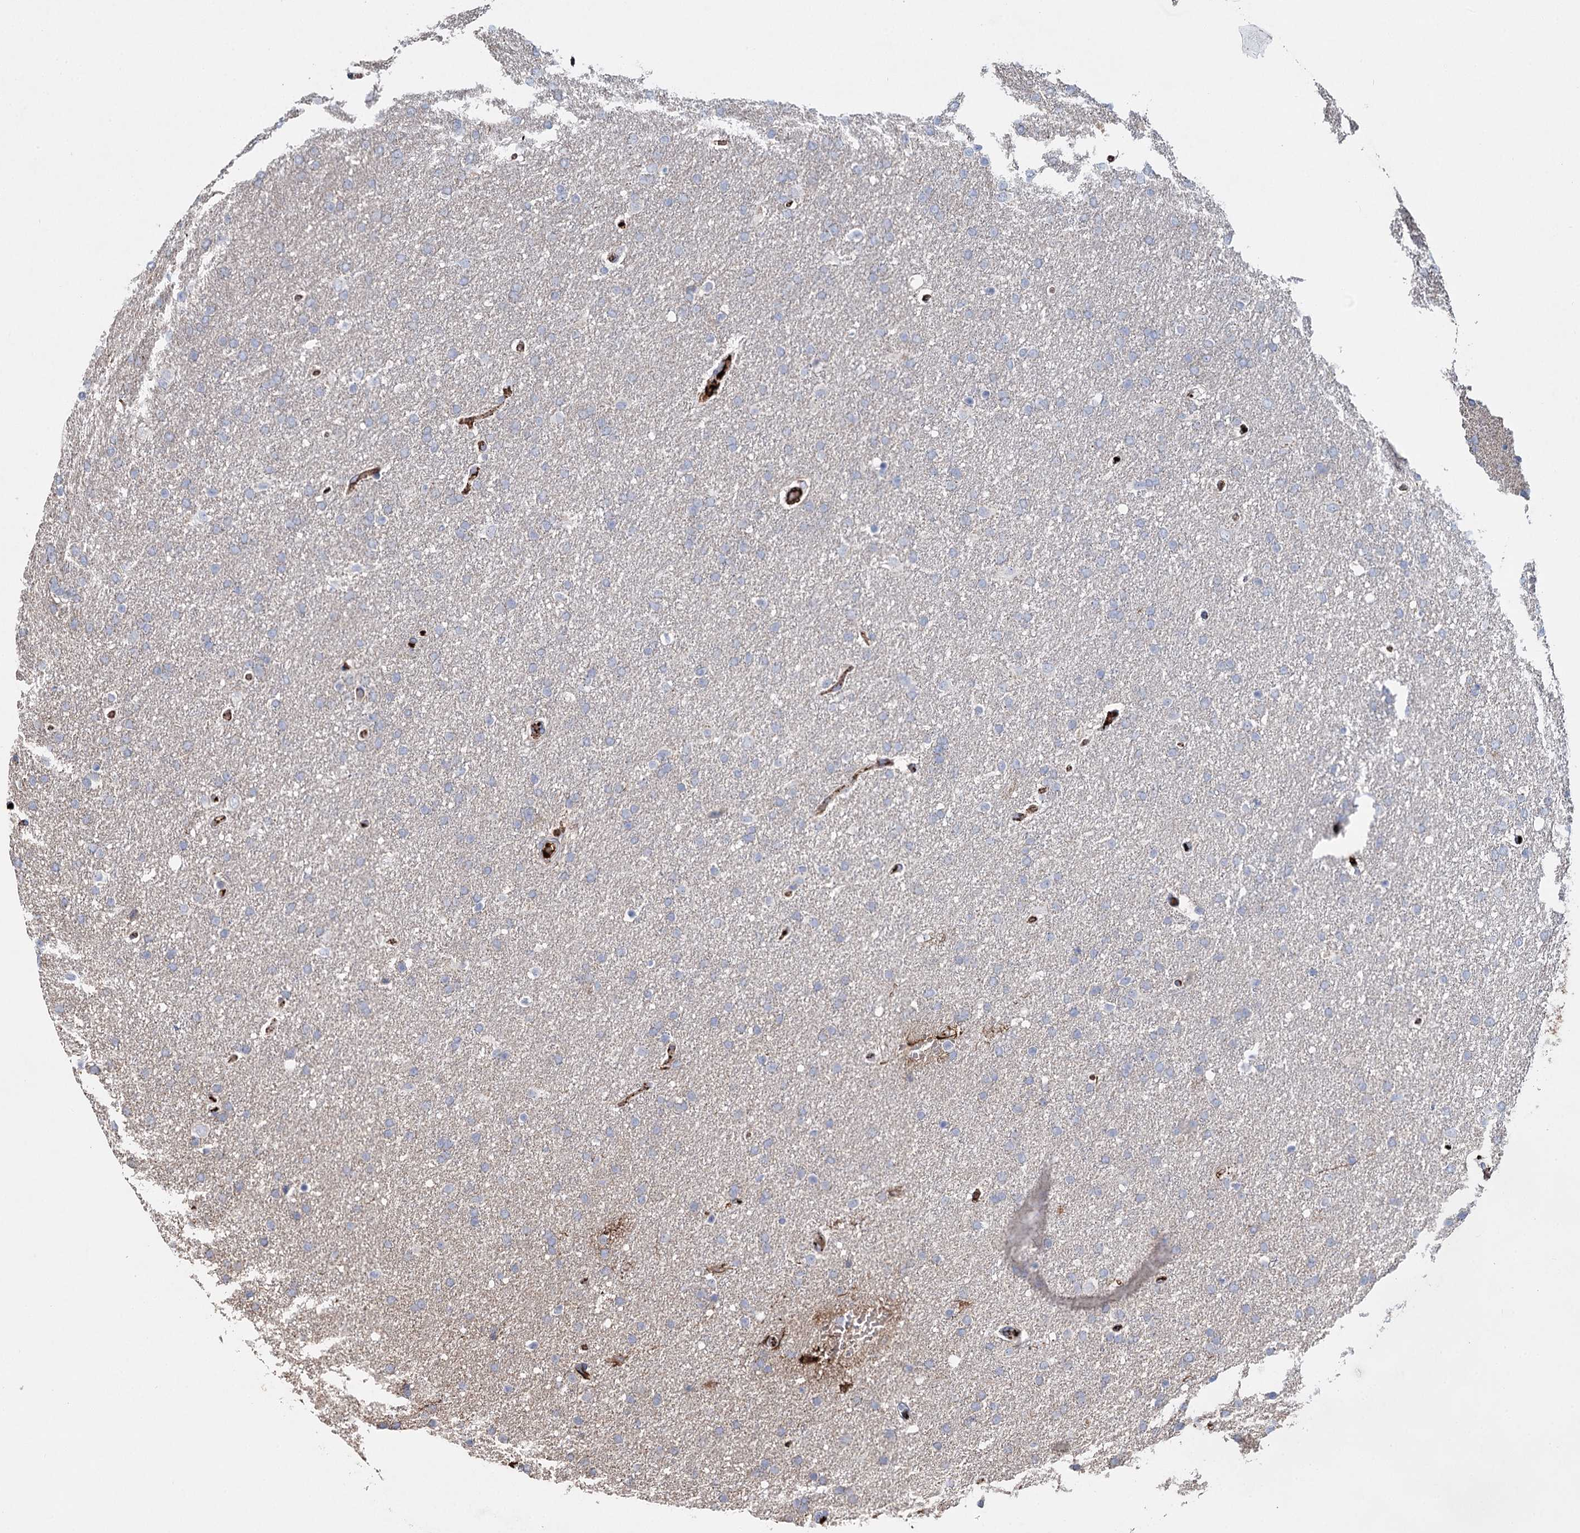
{"staining": {"intensity": "negative", "quantity": "none", "location": "none"}, "tissue": "glioma", "cell_type": "Tumor cells", "image_type": "cancer", "snomed": [{"axis": "morphology", "description": "Glioma, malignant, High grade"}, {"axis": "topography", "description": "Brain"}], "caption": "Tumor cells are negative for brown protein staining in high-grade glioma (malignant).", "gene": "ALKBH8", "patient": {"sex": "male", "age": 72}}